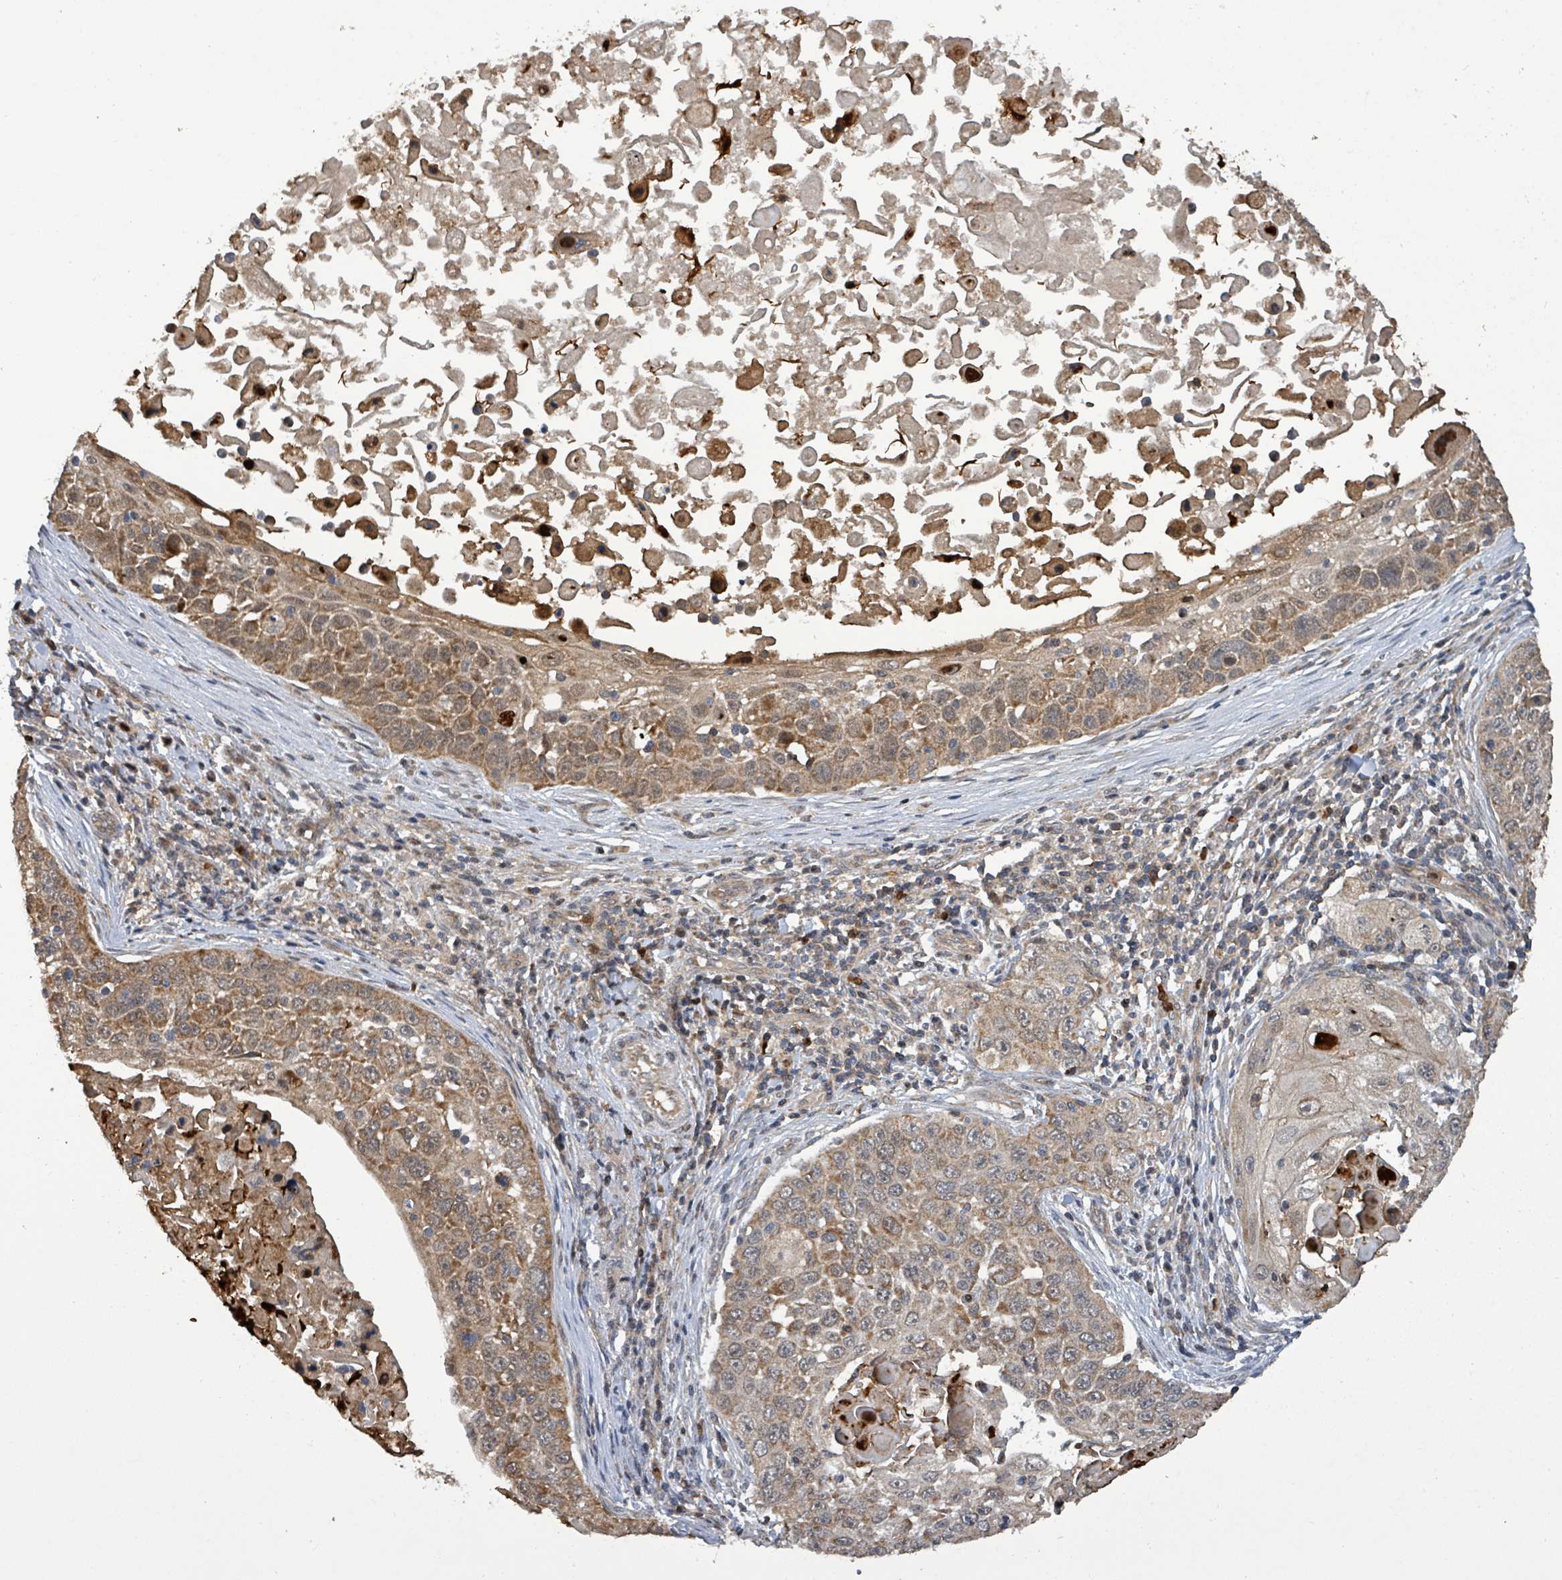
{"staining": {"intensity": "moderate", "quantity": "25%-75%", "location": "cytoplasmic/membranous"}, "tissue": "skin cancer", "cell_type": "Tumor cells", "image_type": "cancer", "snomed": [{"axis": "morphology", "description": "Squamous cell carcinoma, NOS"}, {"axis": "topography", "description": "Skin"}], "caption": "The photomicrograph demonstrates immunohistochemical staining of skin squamous cell carcinoma. There is moderate cytoplasmic/membranous expression is seen in about 25%-75% of tumor cells.", "gene": "COQ6", "patient": {"sex": "male", "age": 24}}